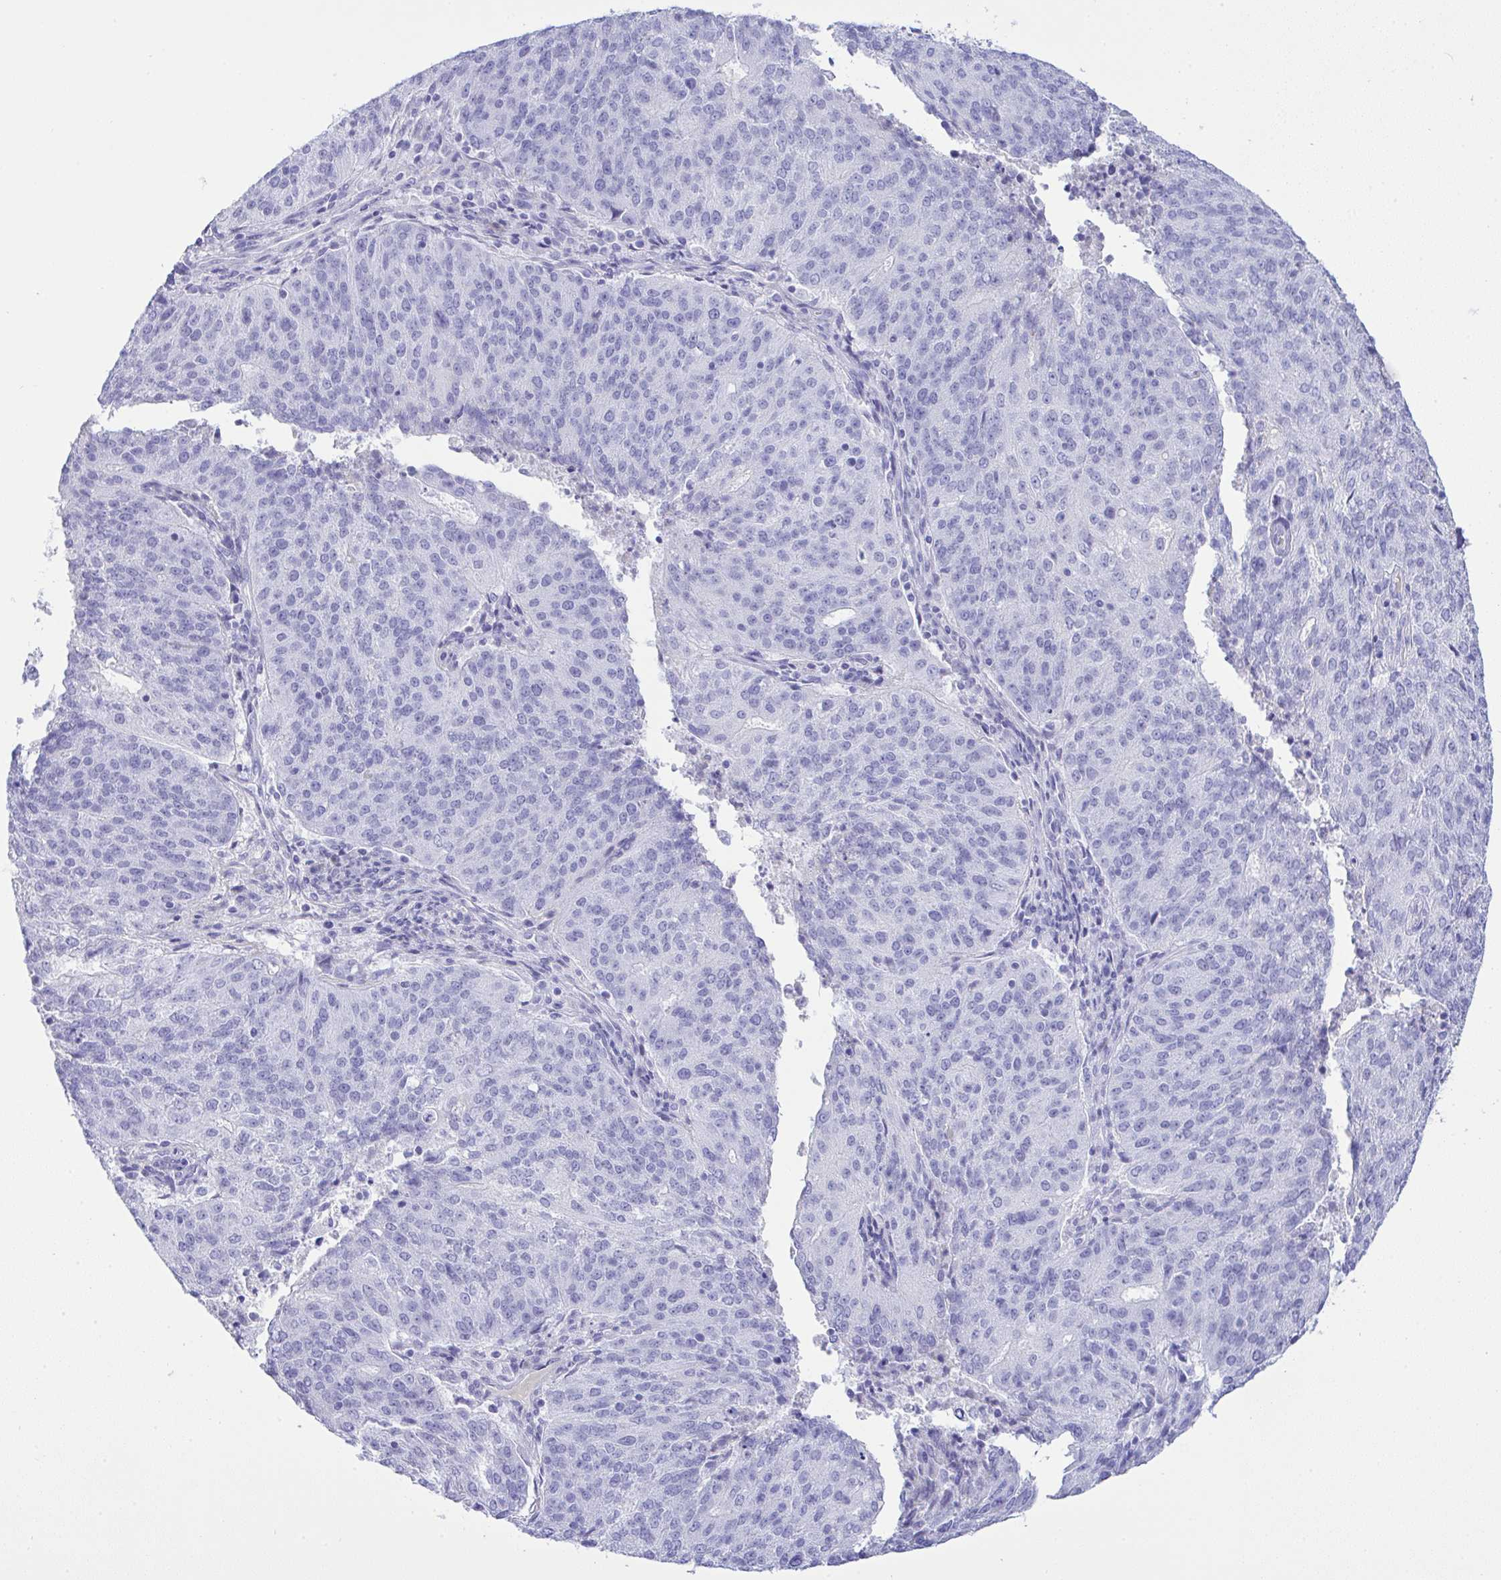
{"staining": {"intensity": "negative", "quantity": "none", "location": "none"}, "tissue": "endometrial cancer", "cell_type": "Tumor cells", "image_type": "cancer", "snomed": [{"axis": "morphology", "description": "Adenocarcinoma, NOS"}, {"axis": "topography", "description": "Endometrium"}], "caption": "Immunohistochemistry of human endometrial cancer demonstrates no expression in tumor cells.", "gene": "AKR1D1", "patient": {"sex": "female", "age": 82}}